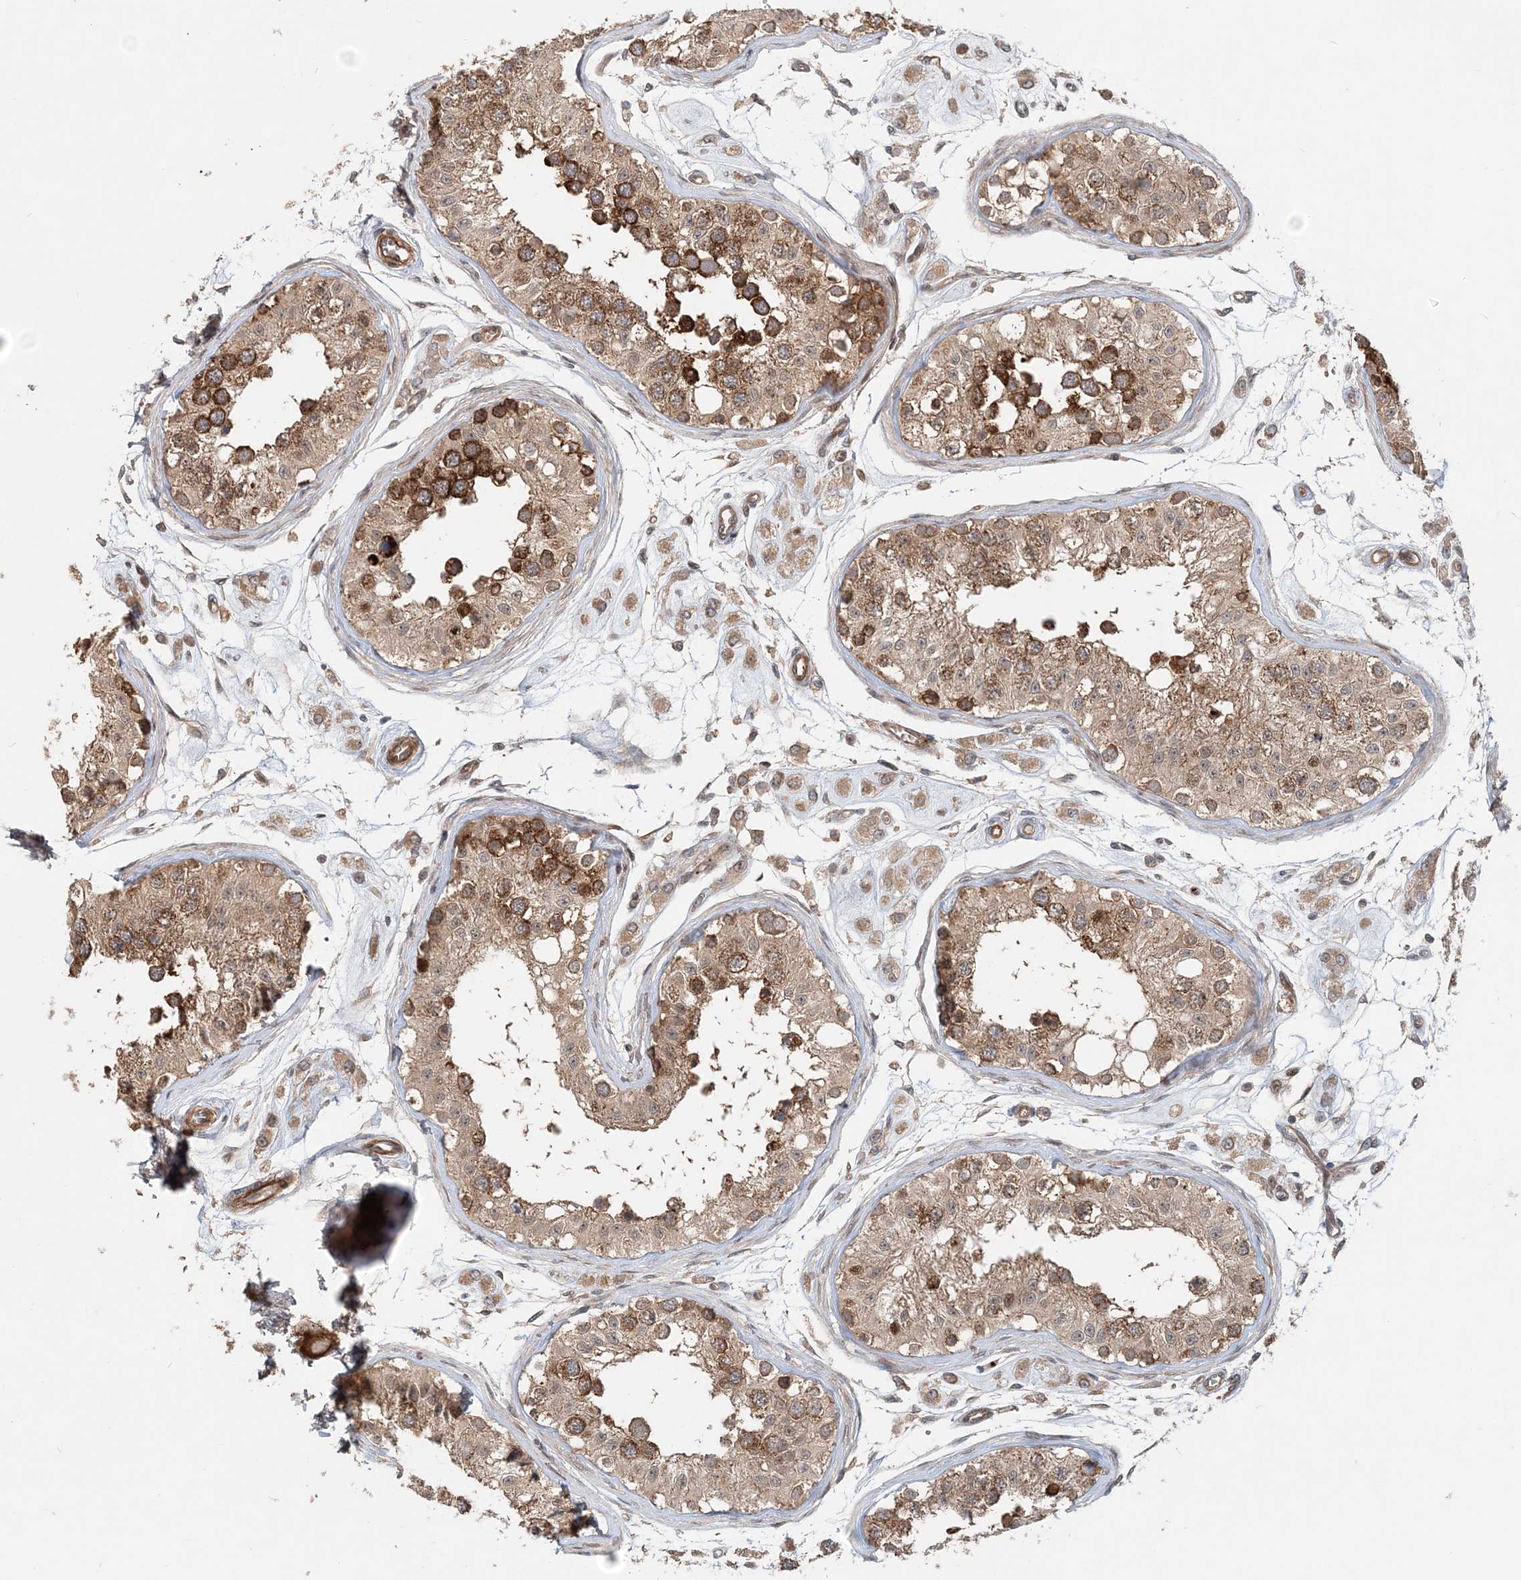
{"staining": {"intensity": "strong", "quantity": ">75%", "location": "cytoplasmic/membranous"}, "tissue": "testis", "cell_type": "Cells in seminiferous ducts", "image_type": "normal", "snomed": [{"axis": "morphology", "description": "Normal tissue, NOS"}, {"axis": "morphology", "description": "Adenocarcinoma, metastatic, NOS"}, {"axis": "topography", "description": "Testis"}], "caption": "The histopathology image demonstrates a brown stain indicating the presence of a protein in the cytoplasmic/membranous of cells in seminiferous ducts in testis. (brown staining indicates protein expression, while blue staining denotes nuclei).", "gene": "GEMIN5", "patient": {"sex": "male", "age": 26}}